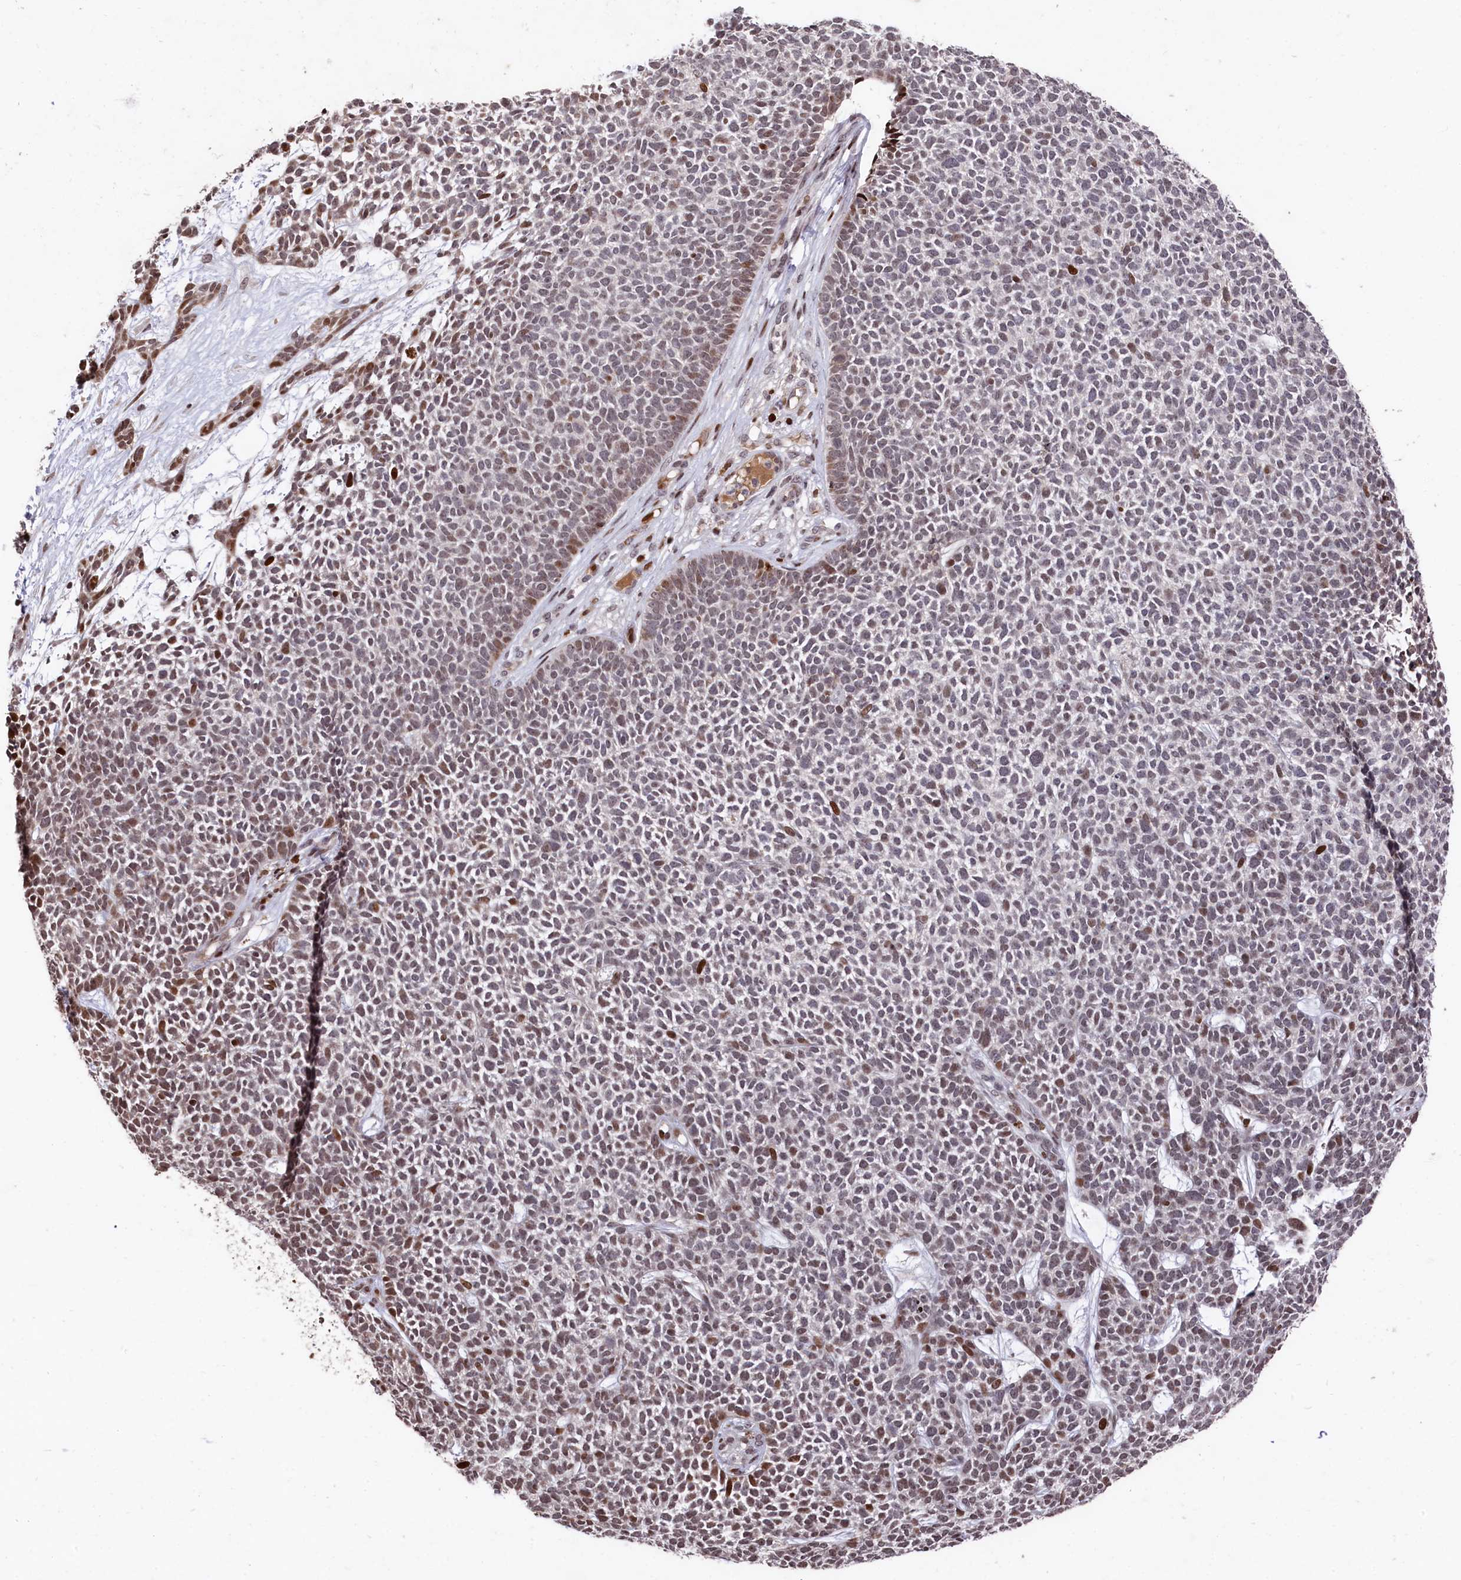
{"staining": {"intensity": "moderate", "quantity": "<25%", "location": "nuclear"}, "tissue": "skin cancer", "cell_type": "Tumor cells", "image_type": "cancer", "snomed": [{"axis": "morphology", "description": "Basal cell carcinoma"}, {"axis": "topography", "description": "Skin"}], "caption": "Protein expression analysis of human skin basal cell carcinoma reveals moderate nuclear positivity in about <25% of tumor cells. (DAB IHC, brown staining for protein, blue staining for nuclei).", "gene": "MCF2L2", "patient": {"sex": "female", "age": 84}}